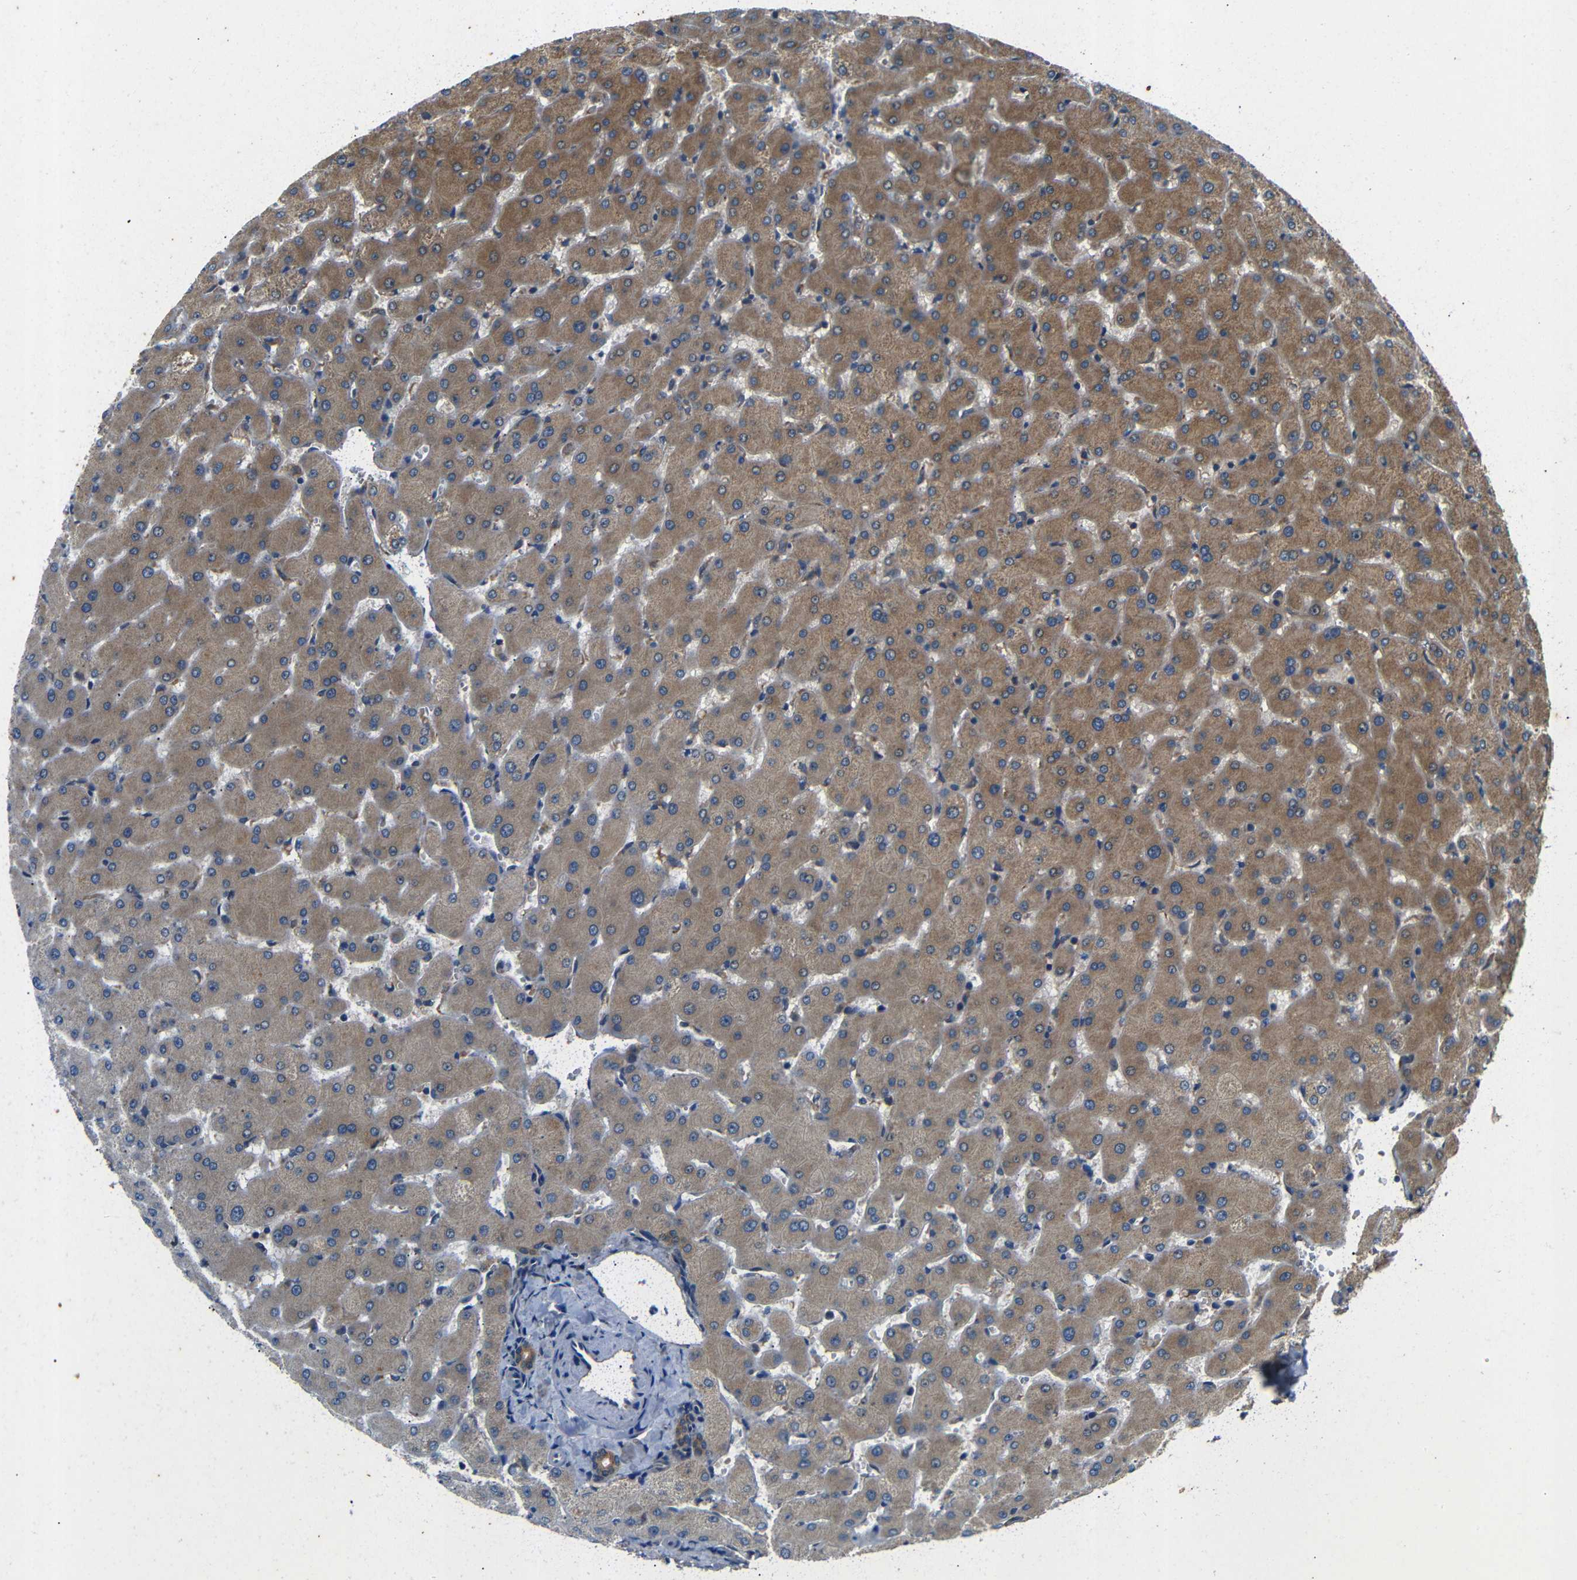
{"staining": {"intensity": "moderate", "quantity": ">75%", "location": "cytoplasmic/membranous"}, "tissue": "liver", "cell_type": "Cholangiocytes", "image_type": "normal", "snomed": [{"axis": "morphology", "description": "Normal tissue, NOS"}, {"axis": "topography", "description": "Liver"}], "caption": "Immunohistochemistry (IHC) of benign liver shows medium levels of moderate cytoplasmic/membranous staining in about >75% of cholangiocytes.", "gene": "TRPC1", "patient": {"sex": "female", "age": 63}}